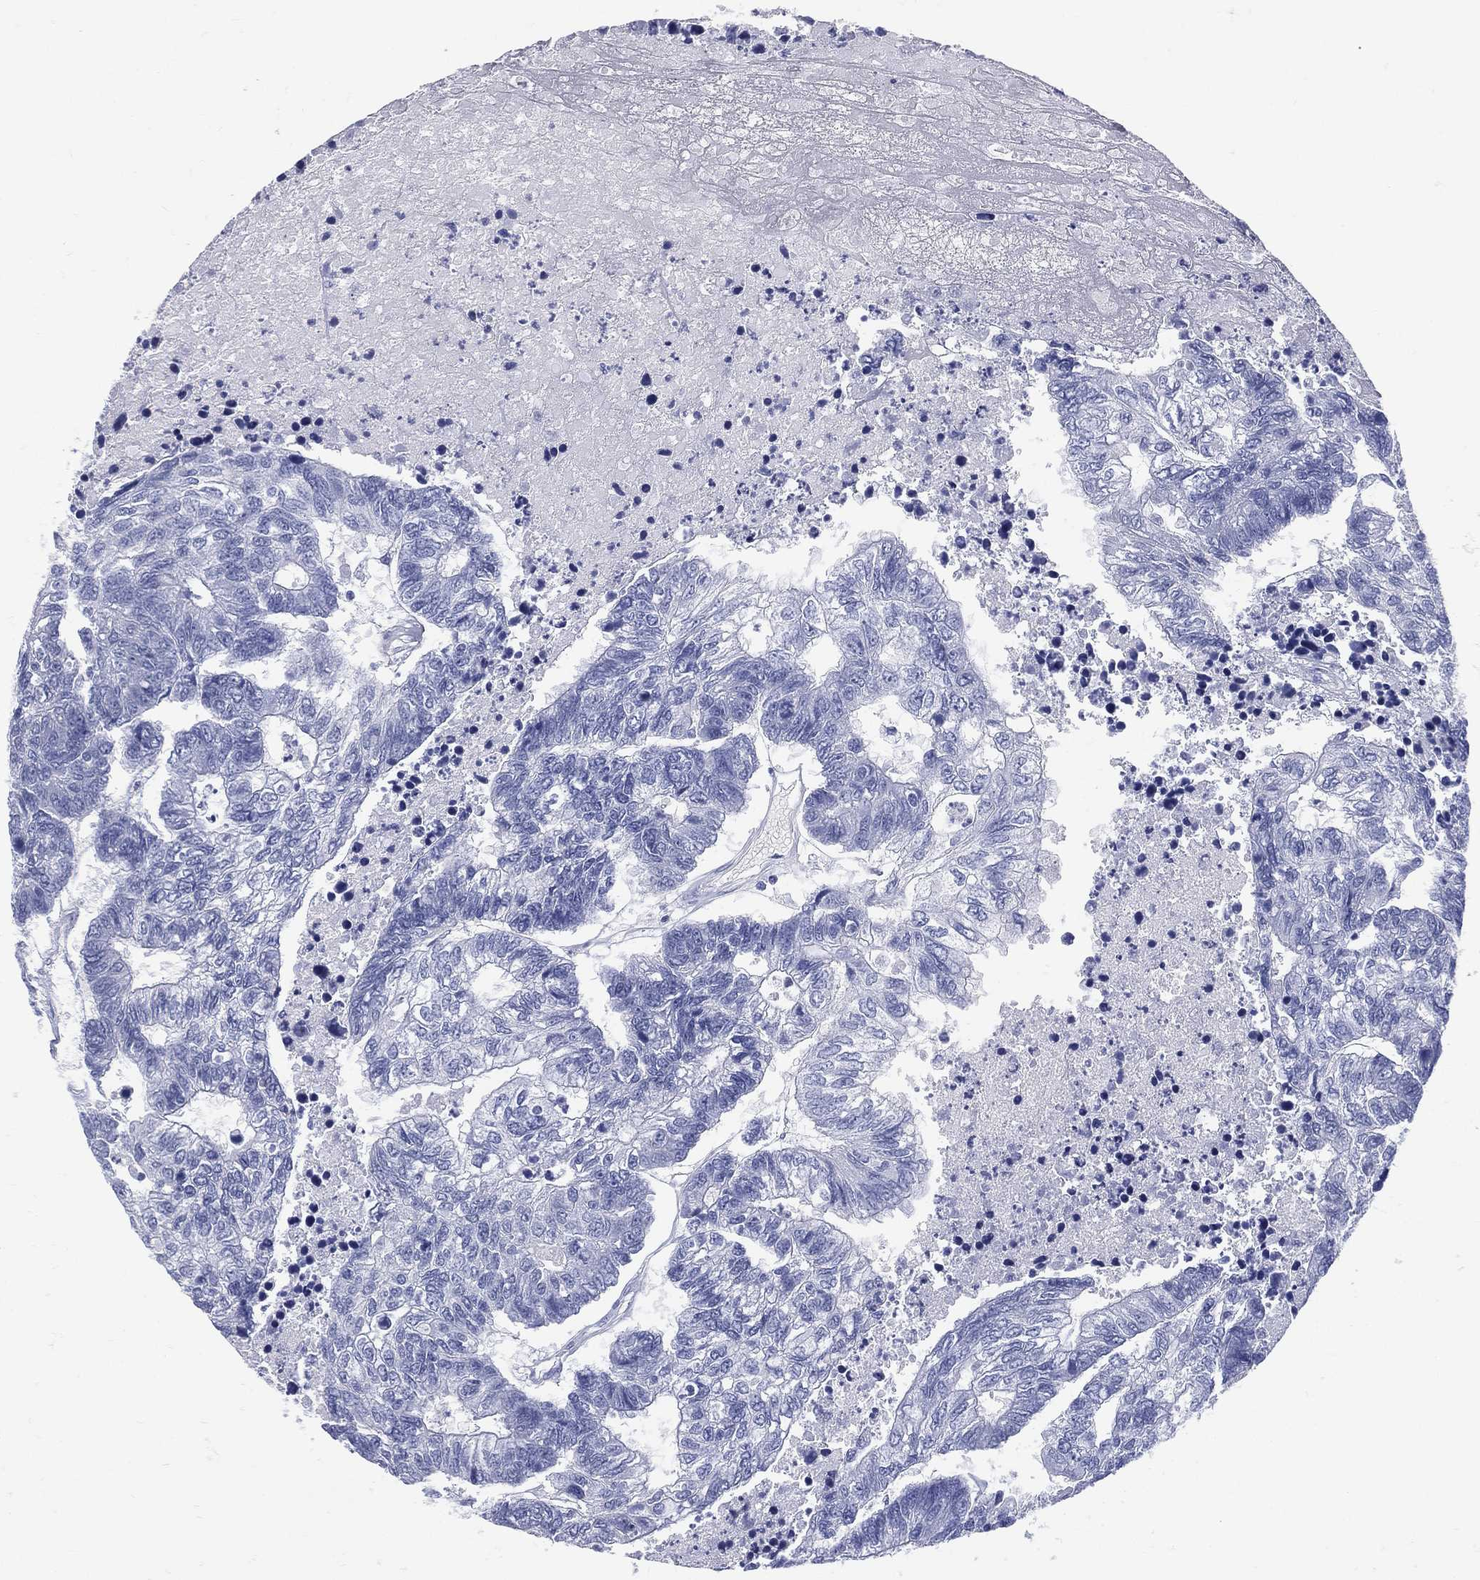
{"staining": {"intensity": "negative", "quantity": "none", "location": "none"}, "tissue": "colorectal cancer", "cell_type": "Tumor cells", "image_type": "cancer", "snomed": [{"axis": "morphology", "description": "Adenocarcinoma, NOS"}, {"axis": "topography", "description": "Colon"}], "caption": "Photomicrograph shows no protein staining in tumor cells of adenocarcinoma (colorectal) tissue.", "gene": "ETNPPL", "patient": {"sex": "female", "age": 48}}